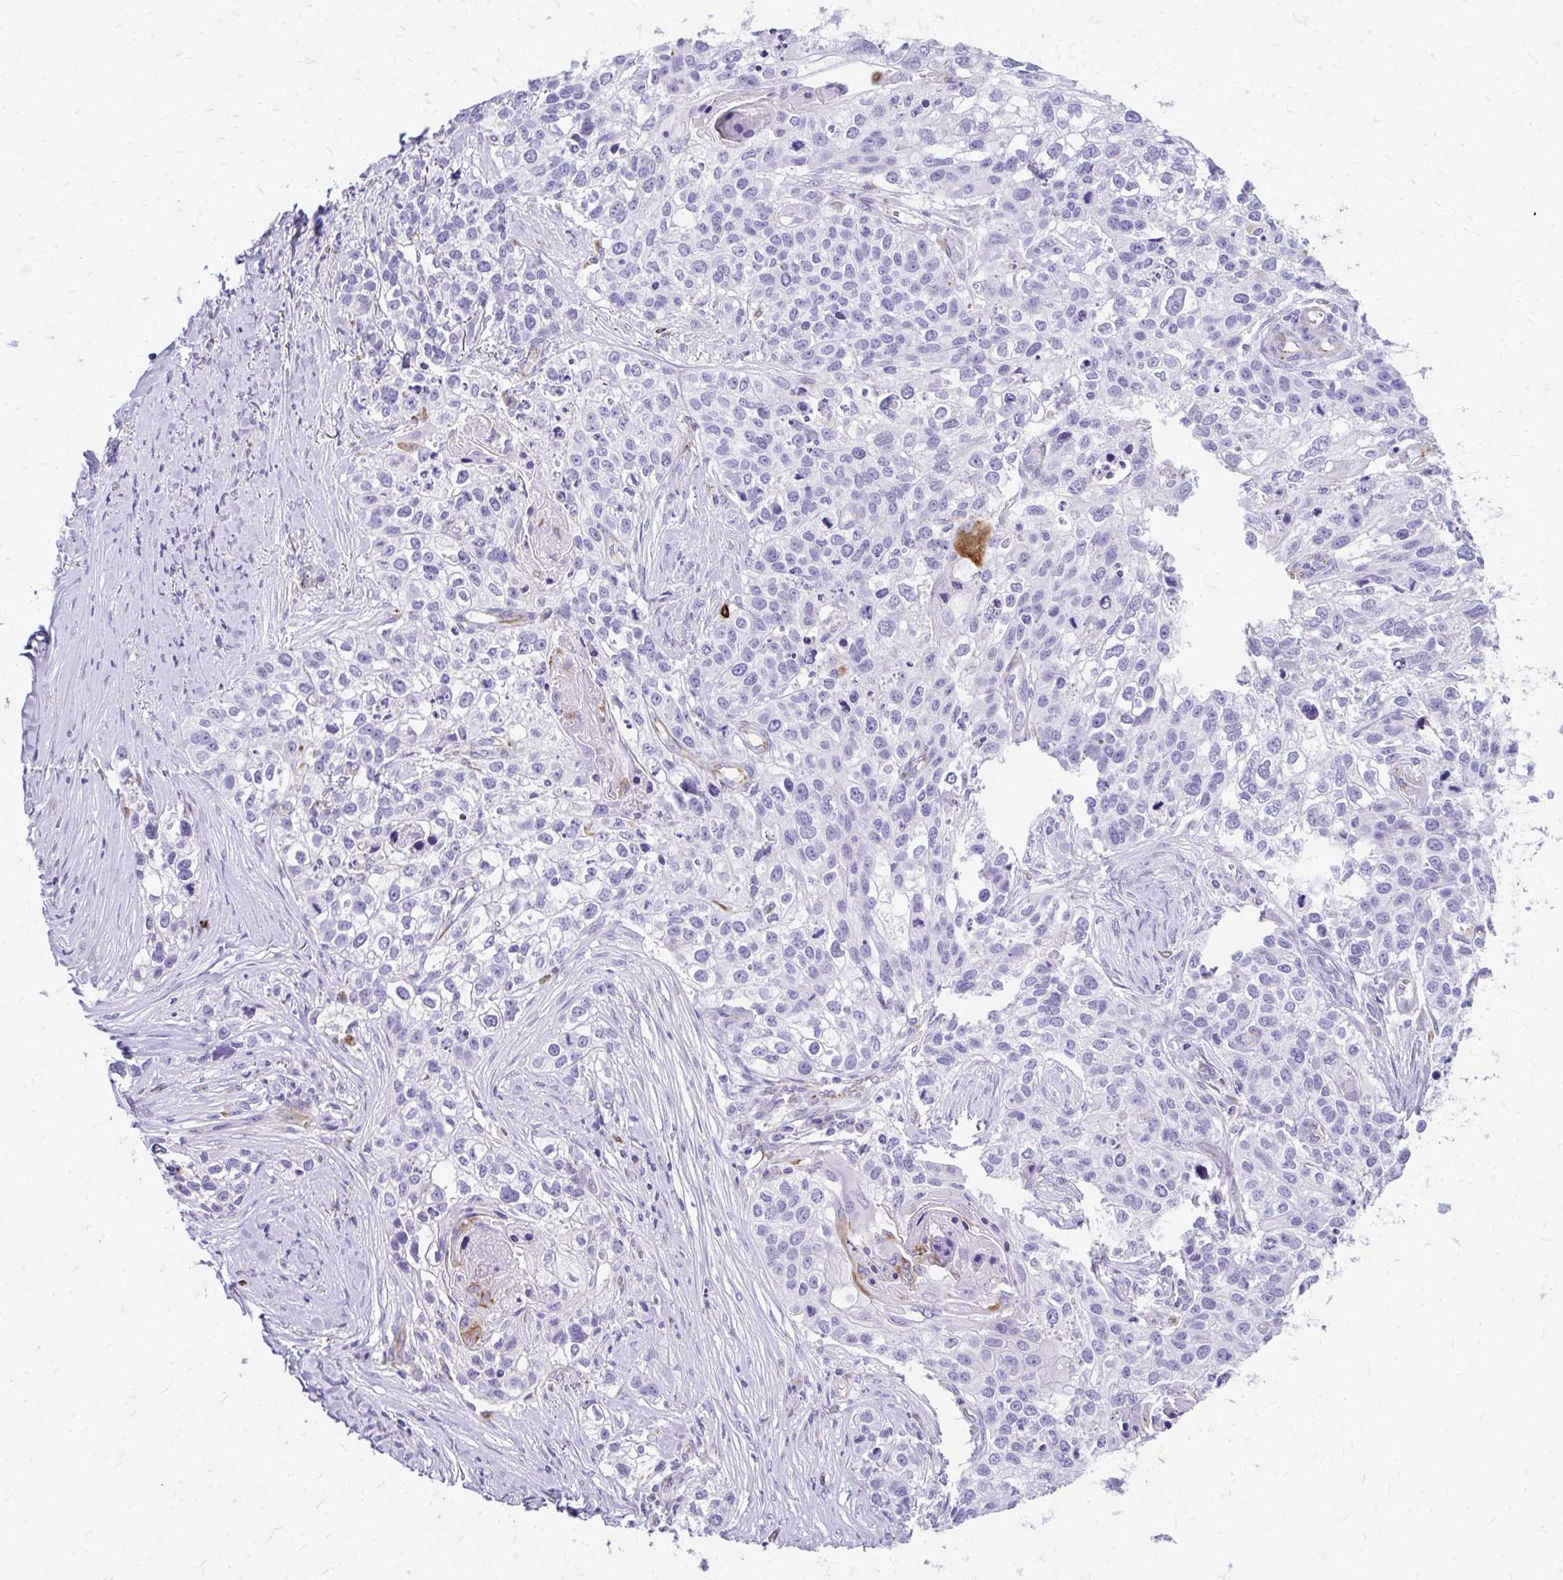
{"staining": {"intensity": "negative", "quantity": "none", "location": "none"}, "tissue": "lung cancer", "cell_type": "Tumor cells", "image_type": "cancer", "snomed": [{"axis": "morphology", "description": "Squamous cell carcinoma, NOS"}, {"axis": "topography", "description": "Lung"}], "caption": "Tumor cells are negative for protein expression in human lung cancer.", "gene": "ZNF699", "patient": {"sex": "male", "age": 74}}